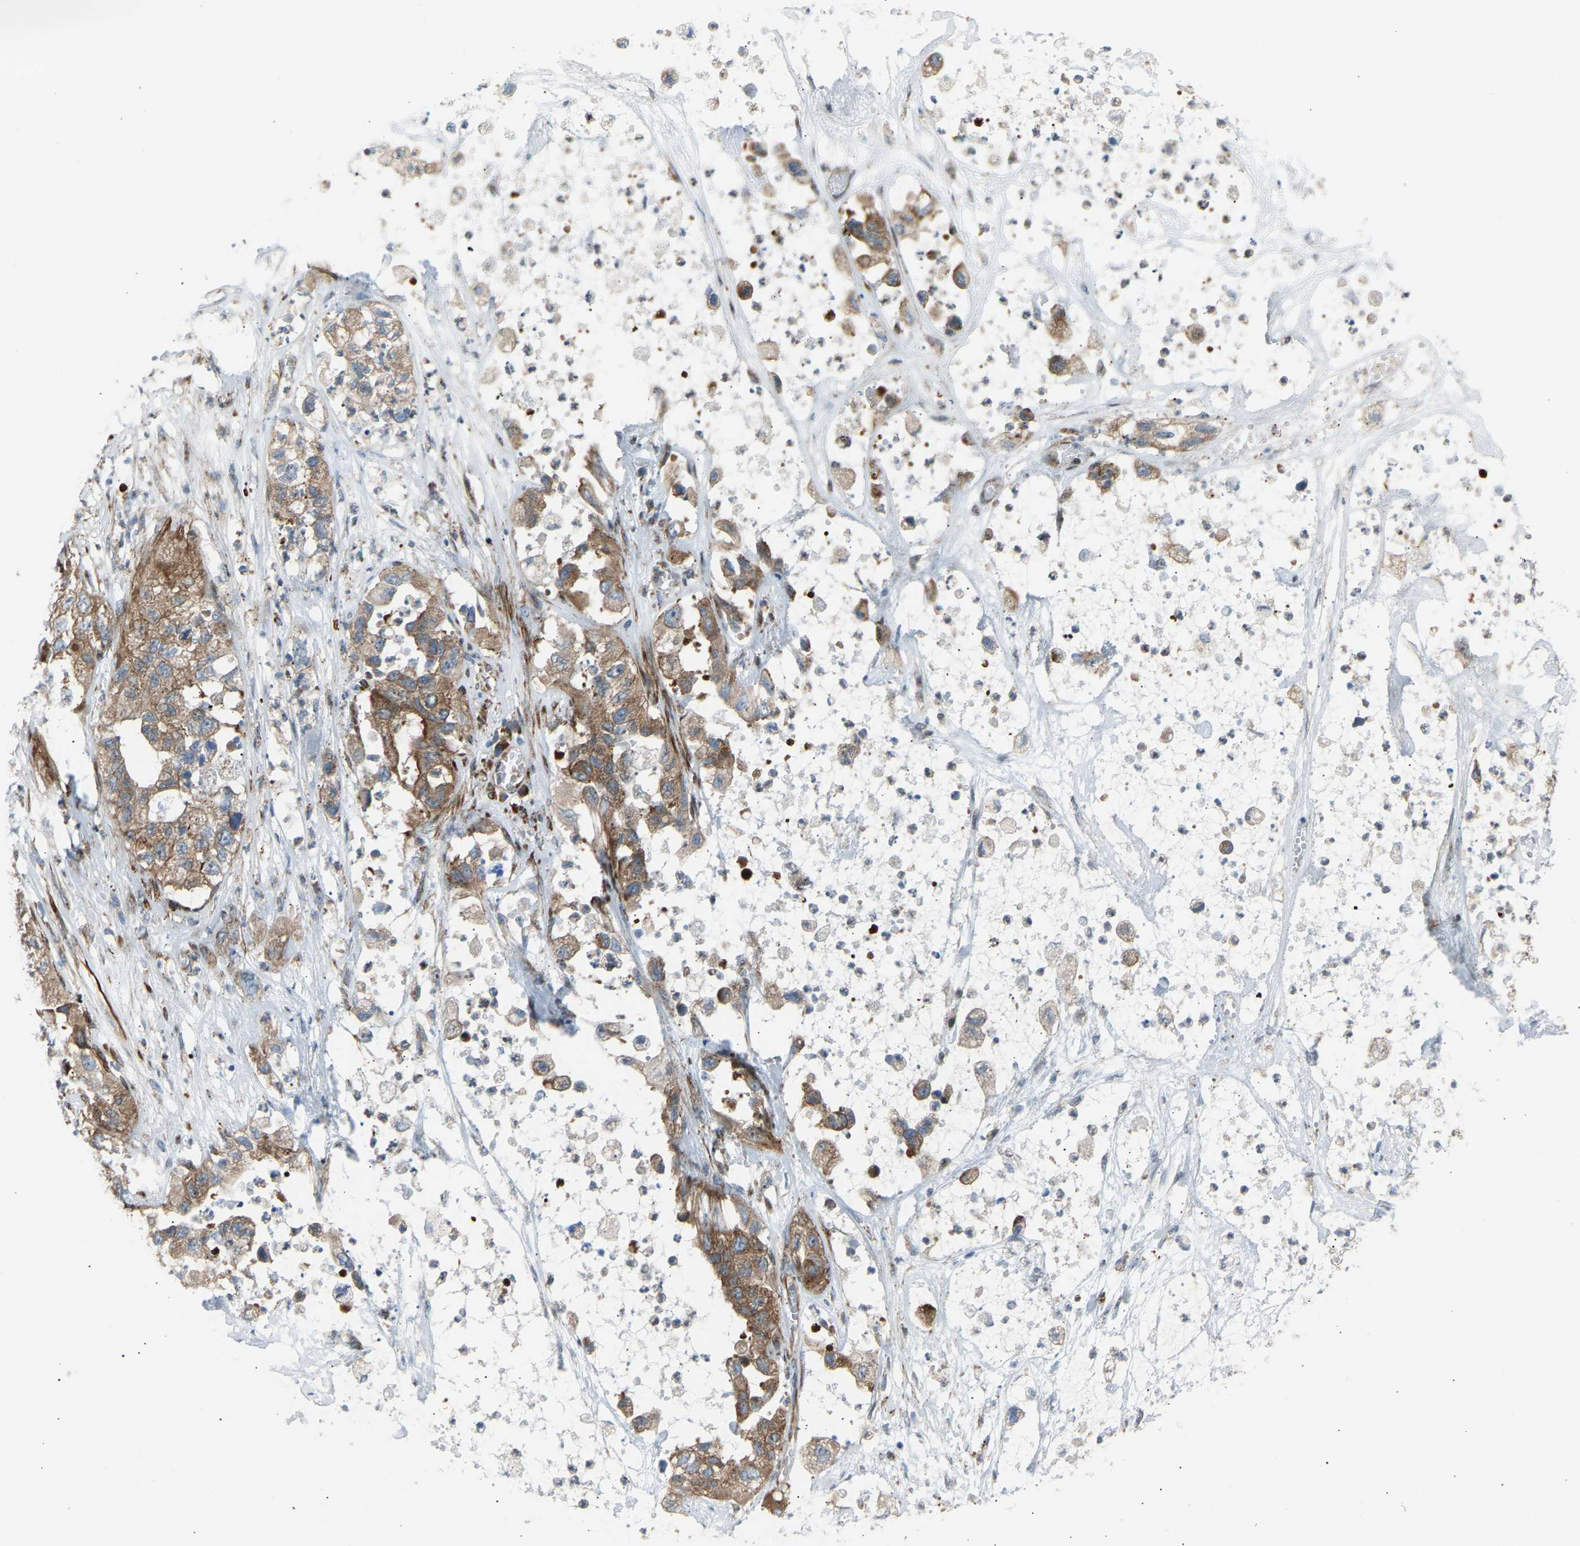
{"staining": {"intensity": "moderate", "quantity": ">75%", "location": "cytoplasmic/membranous"}, "tissue": "pancreatic cancer", "cell_type": "Tumor cells", "image_type": "cancer", "snomed": [{"axis": "morphology", "description": "Adenocarcinoma, NOS"}, {"axis": "topography", "description": "Pancreas"}], "caption": "An image of adenocarcinoma (pancreatic) stained for a protein exhibits moderate cytoplasmic/membranous brown staining in tumor cells.", "gene": "VPS41", "patient": {"sex": "female", "age": 78}}